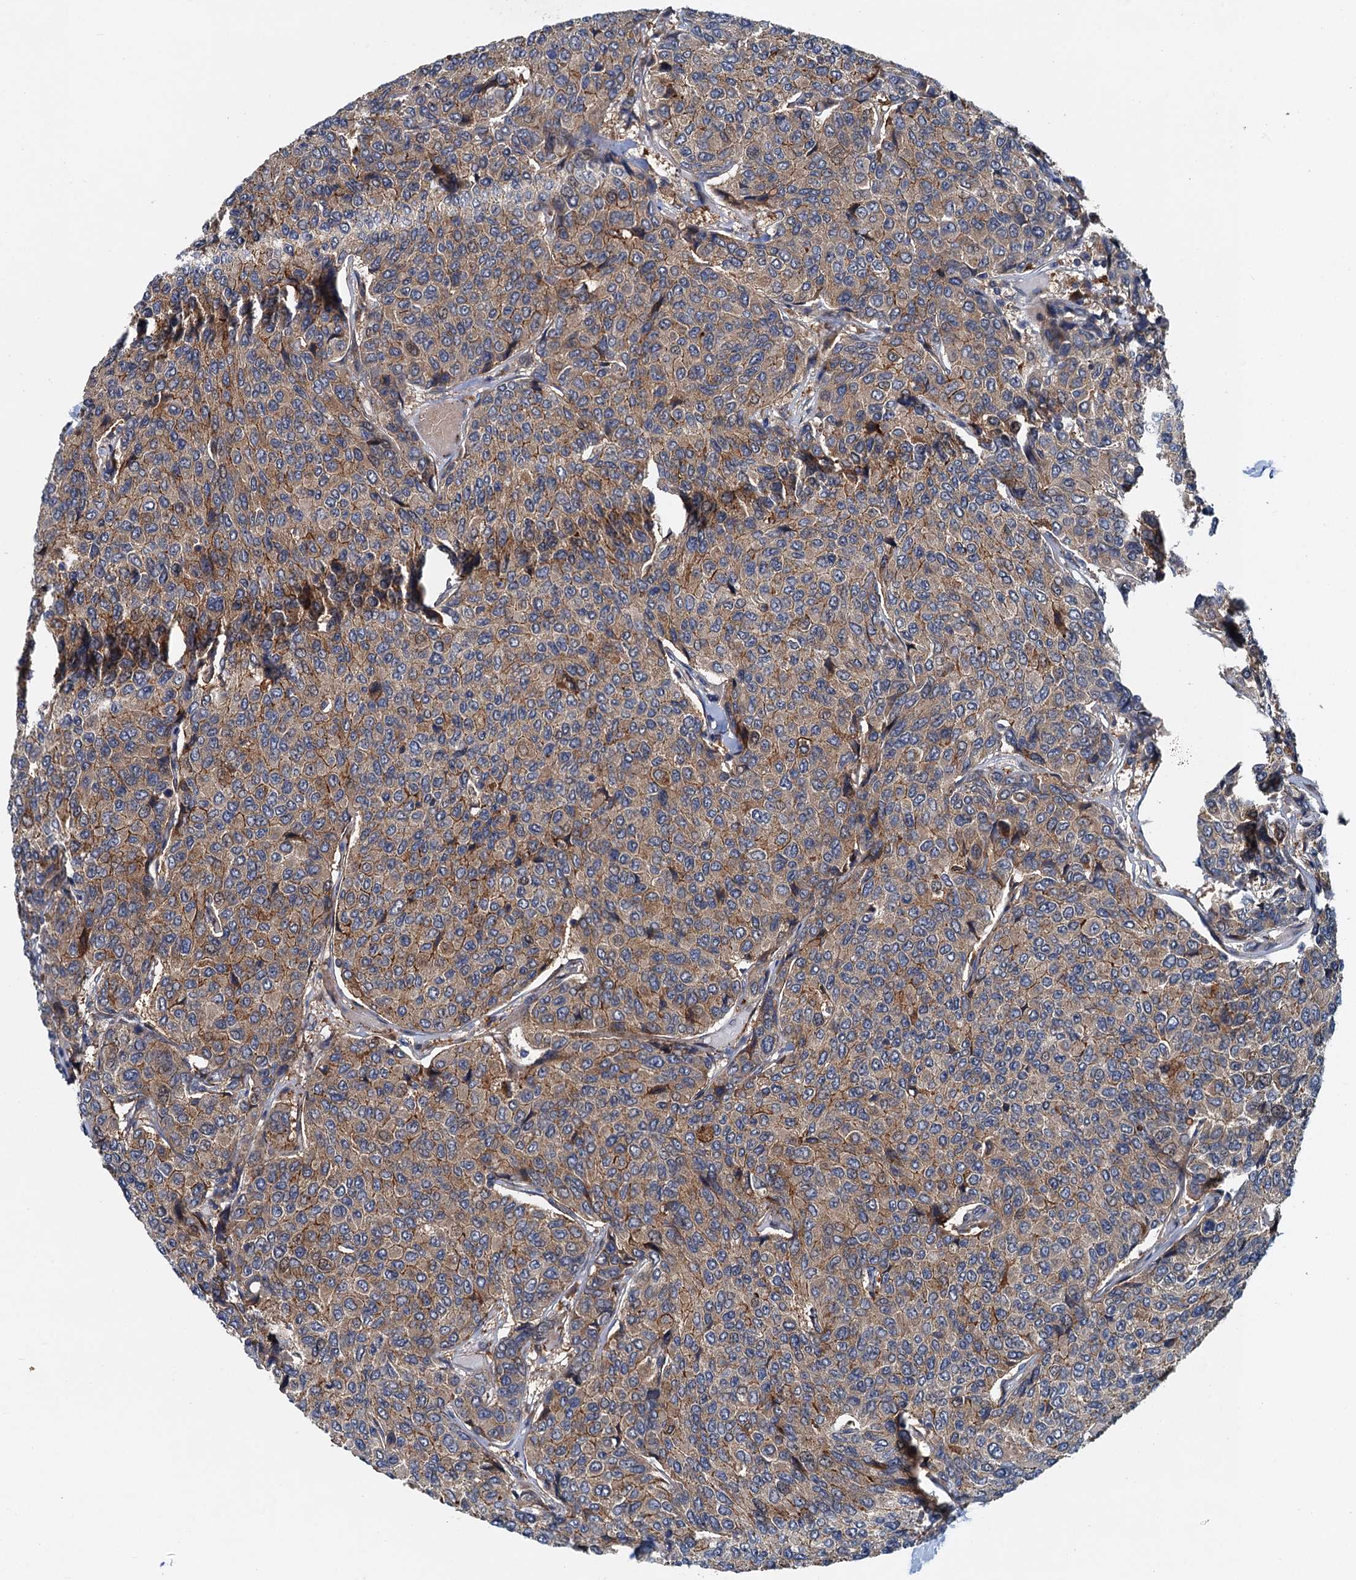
{"staining": {"intensity": "moderate", "quantity": ">75%", "location": "cytoplasmic/membranous"}, "tissue": "breast cancer", "cell_type": "Tumor cells", "image_type": "cancer", "snomed": [{"axis": "morphology", "description": "Duct carcinoma"}, {"axis": "topography", "description": "Breast"}], "caption": "This is a photomicrograph of immunohistochemistry (IHC) staining of breast cancer, which shows moderate positivity in the cytoplasmic/membranous of tumor cells.", "gene": "EFL1", "patient": {"sex": "female", "age": 55}}